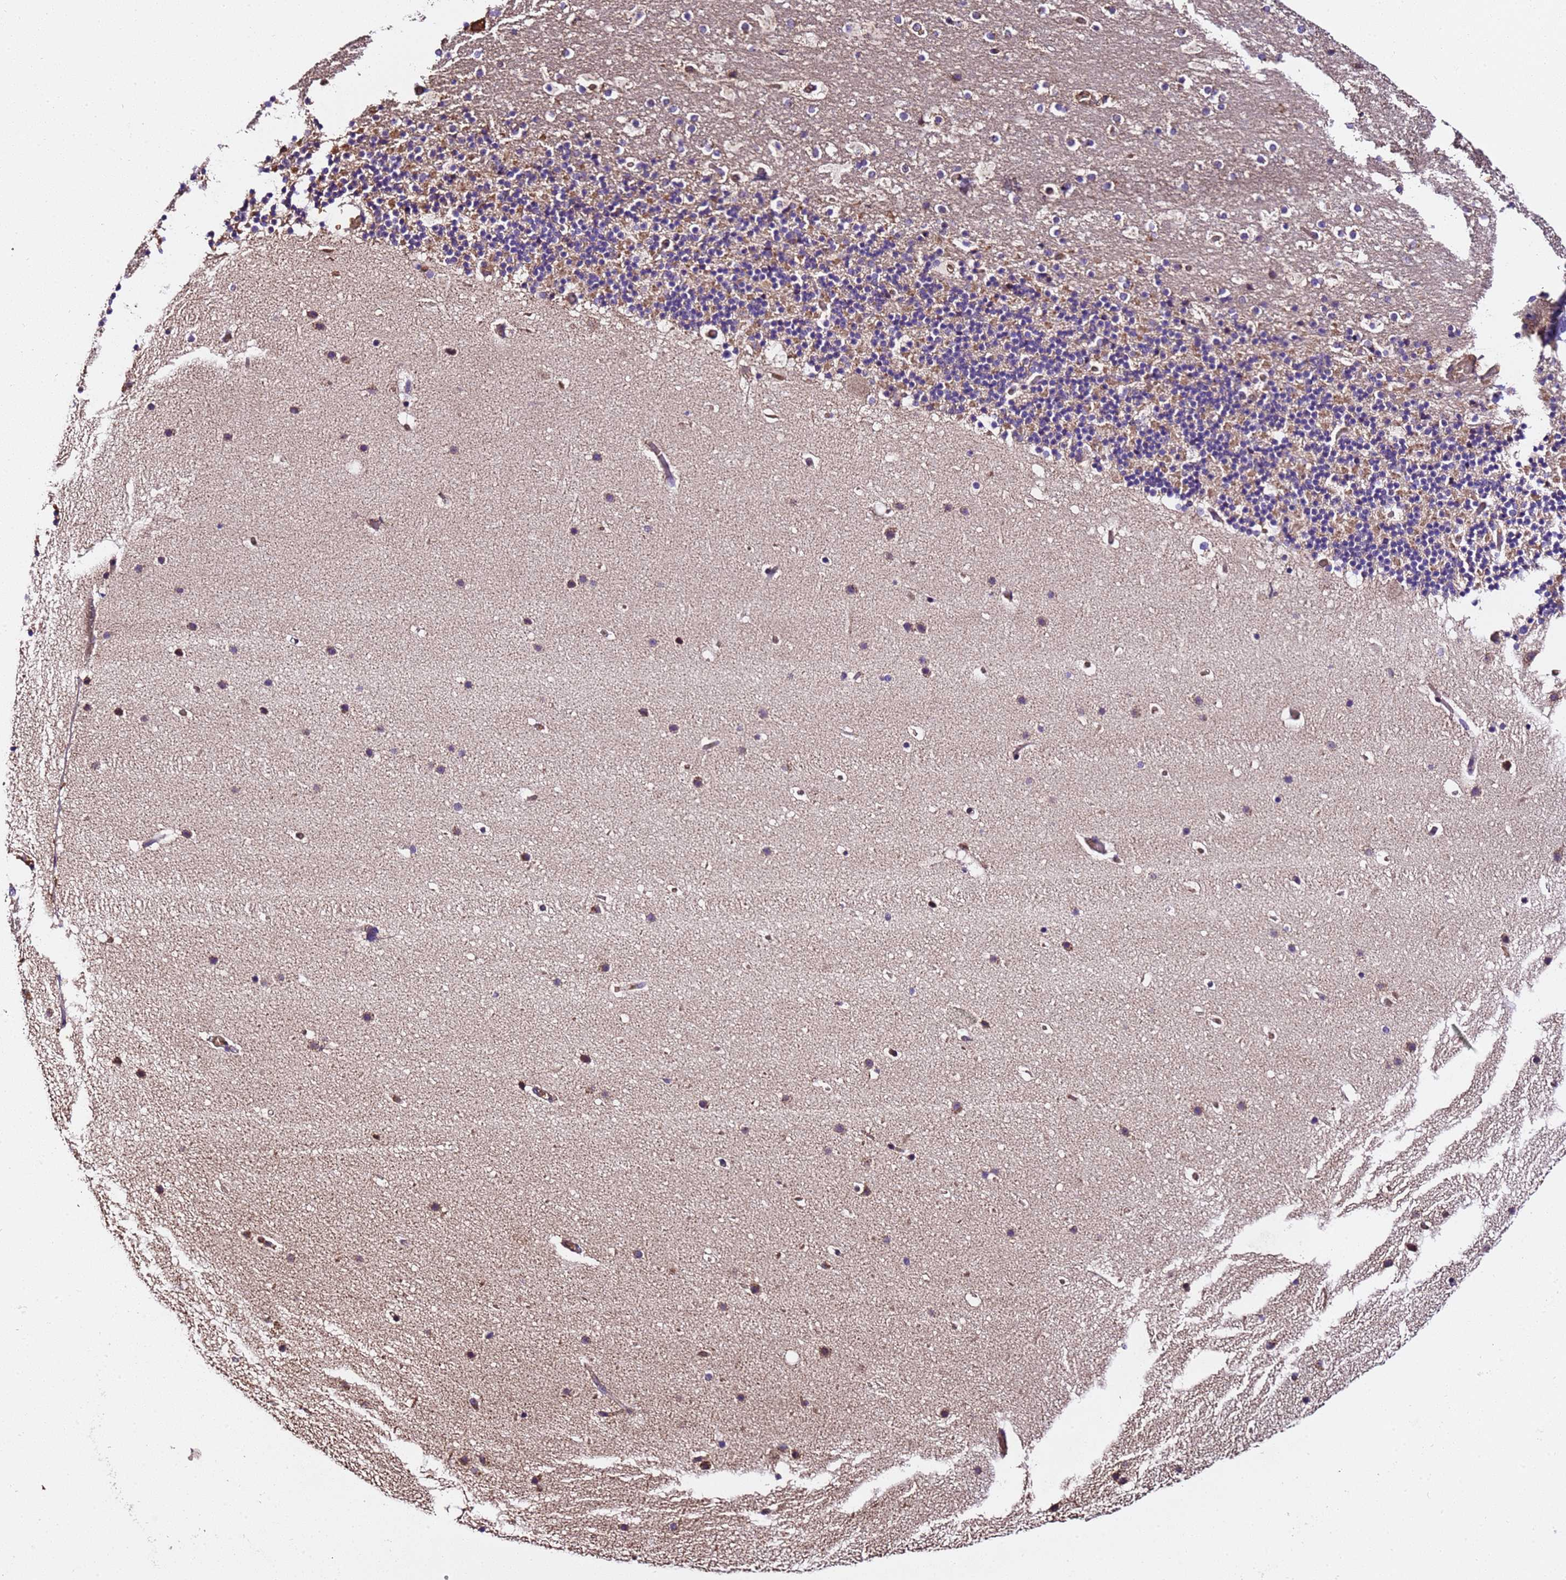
{"staining": {"intensity": "moderate", "quantity": "25%-75%", "location": "cytoplasmic/membranous"}, "tissue": "cerebellum", "cell_type": "Cells in granular layer", "image_type": "normal", "snomed": [{"axis": "morphology", "description": "Normal tissue, NOS"}, {"axis": "topography", "description": "Cerebellum"}], "caption": "This histopathology image displays IHC staining of normal cerebellum, with medium moderate cytoplasmic/membranous expression in about 25%-75% of cells in granular layer.", "gene": "LRRIQ1", "patient": {"sex": "male", "age": 57}}